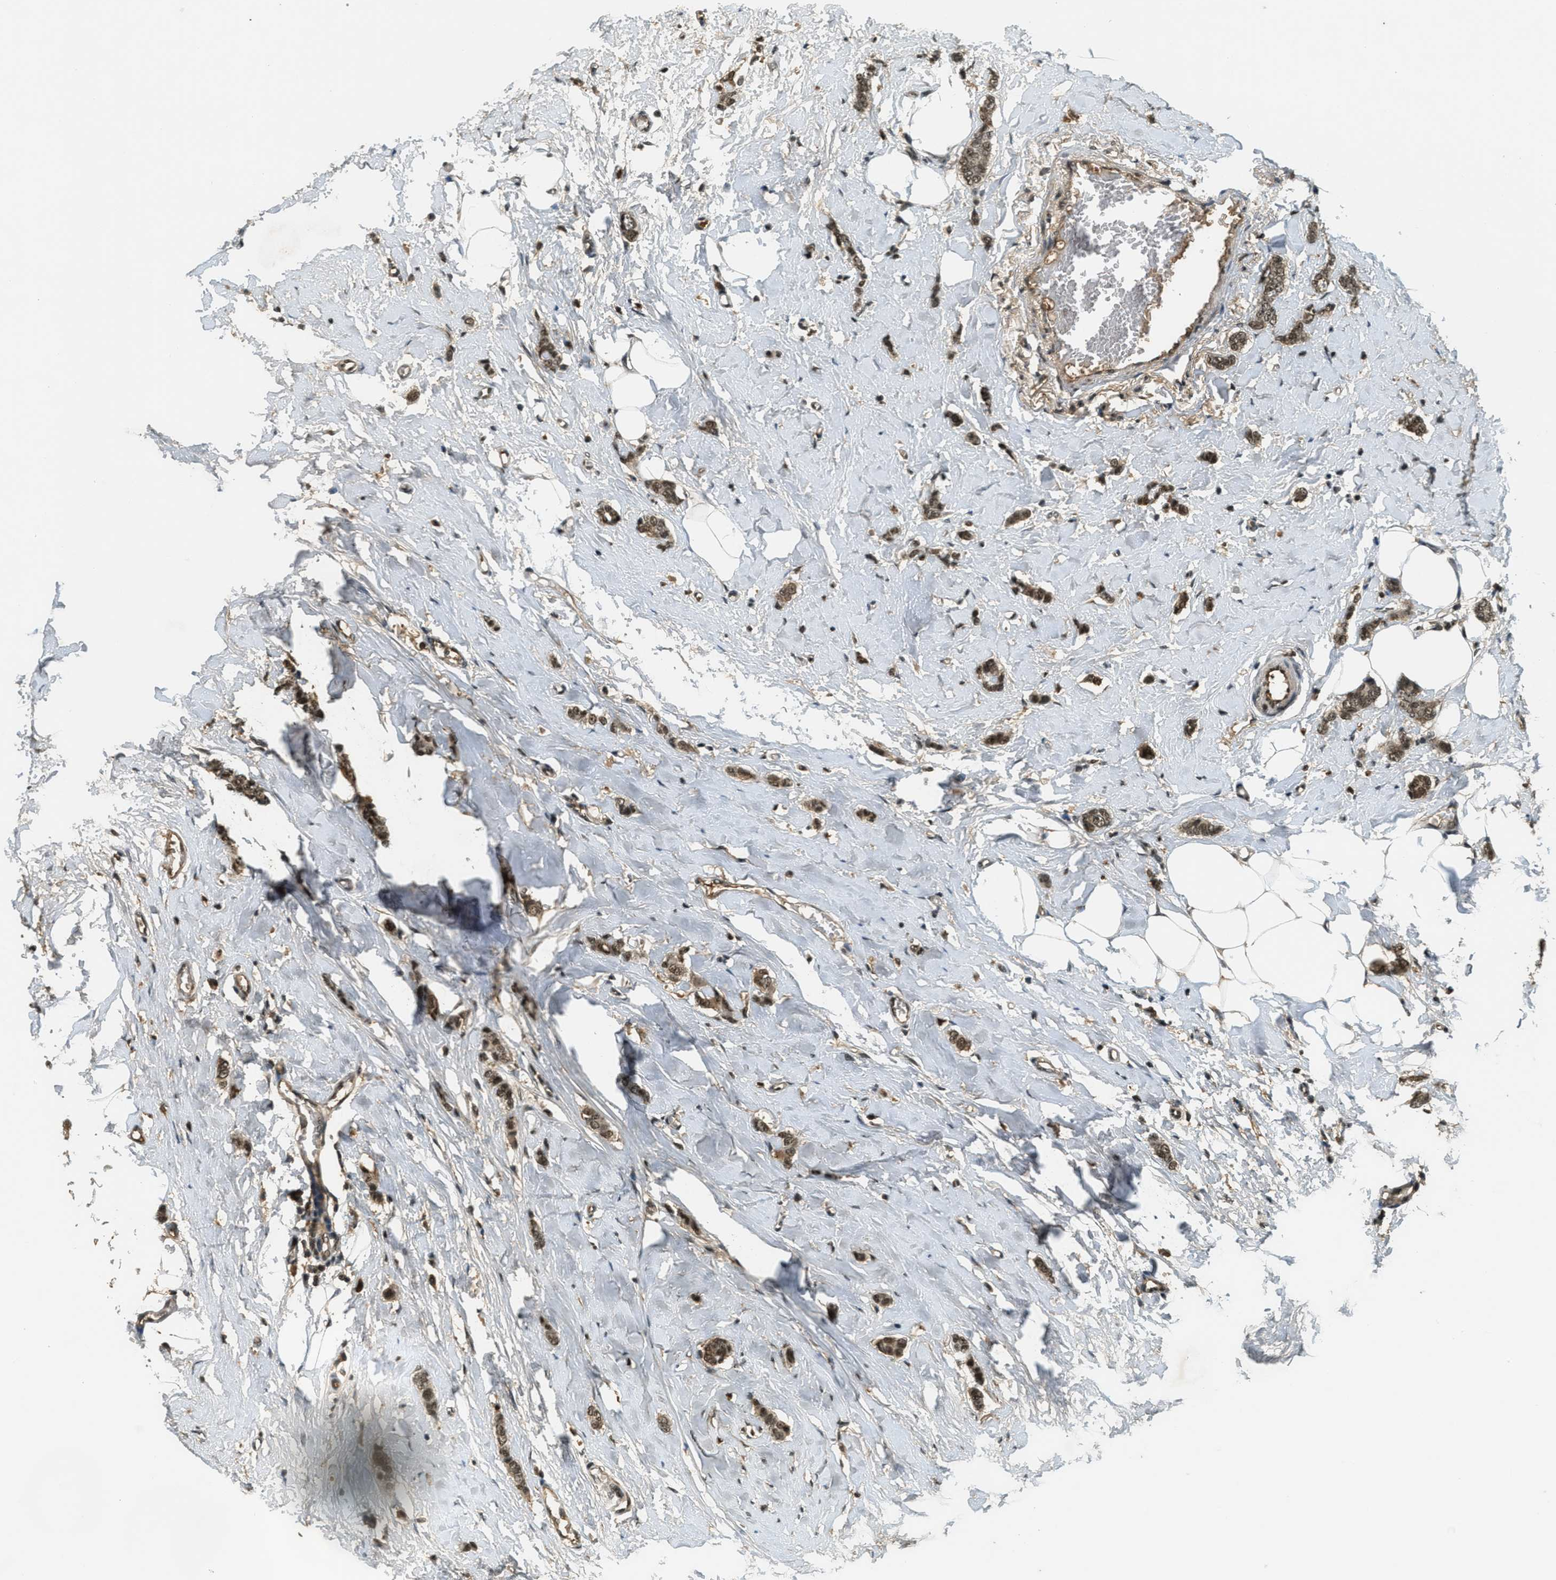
{"staining": {"intensity": "moderate", "quantity": ">75%", "location": "nuclear"}, "tissue": "breast cancer", "cell_type": "Tumor cells", "image_type": "cancer", "snomed": [{"axis": "morphology", "description": "Lobular carcinoma"}, {"axis": "topography", "description": "Skin"}, {"axis": "topography", "description": "Breast"}], "caption": "This micrograph shows immunohistochemistry staining of human breast cancer (lobular carcinoma), with medium moderate nuclear positivity in about >75% of tumor cells.", "gene": "ZNF148", "patient": {"sex": "female", "age": 46}}